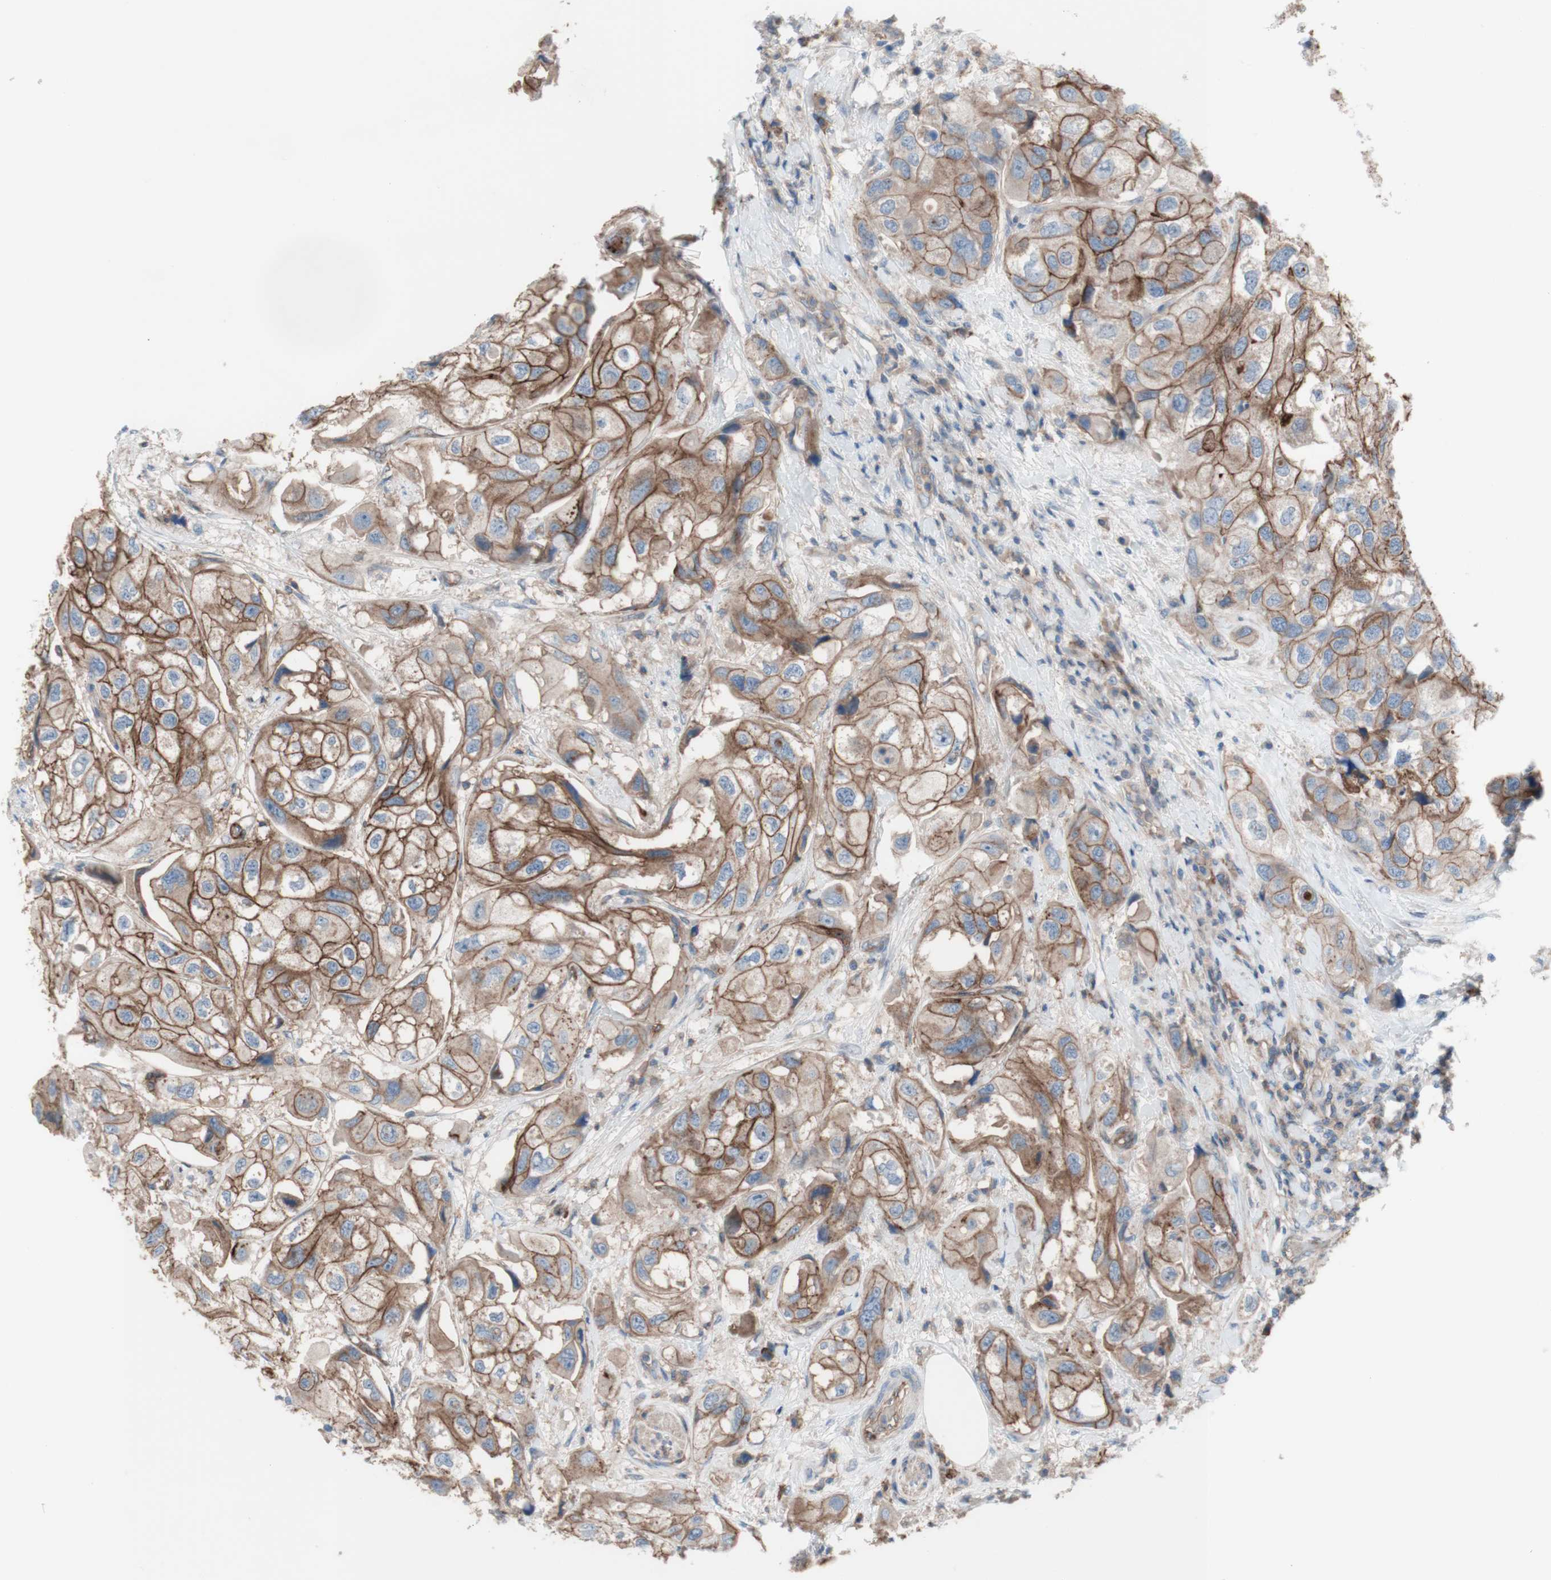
{"staining": {"intensity": "moderate", "quantity": ">75%", "location": "cytoplasmic/membranous"}, "tissue": "urothelial cancer", "cell_type": "Tumor cells", "image_type": "cancer", "snomed": [{"axis": "morphology", "description": "Urothelial carcinoma, High grade"}, {"axis": "topography", "description": "Urinary bladder"}], "caption": "Tumor cells exhibit medium levels of moderate cytoplasmic/membranous expression in approximately >75% of cells in human urothelial cancer. (Brightfield microscopy of DAB IHC at high magnification).", "gene": "CD46", "patient": {"sex": "female", "age": 64}}